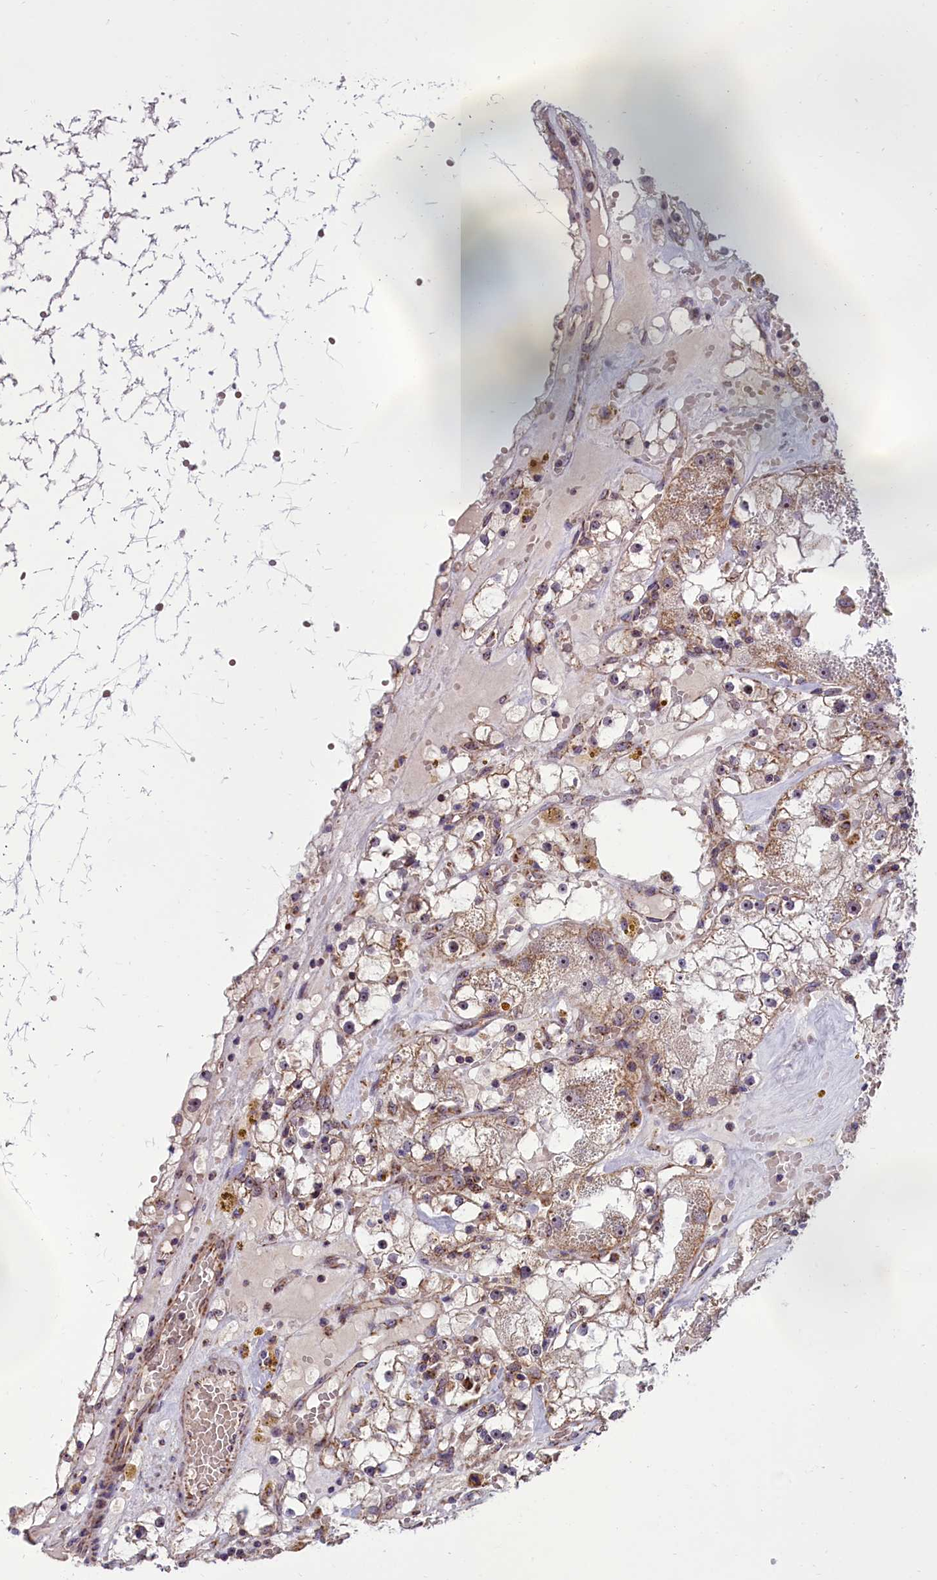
{"staining": {"intensity": "weak", "quantity": "<25%", "location": "cytoplasmic/membranous"}, "tissue": "renal cancer", "cell_type": "Tumor cells", "image_type": "cancer", "snomed": [{"axis": "morphology", "description": "Adenocarcinoma, NOS"}, {"axis": "topography", "description": "Kidney"}], "caption": "There is no significant expression in tumor cells of renal adenocarcinoma. (Immunohistochemistry, brightfield microscopy, high magnification).", "gene": "NDUFS5", "patient": {"sex": "male", "age": 56}}